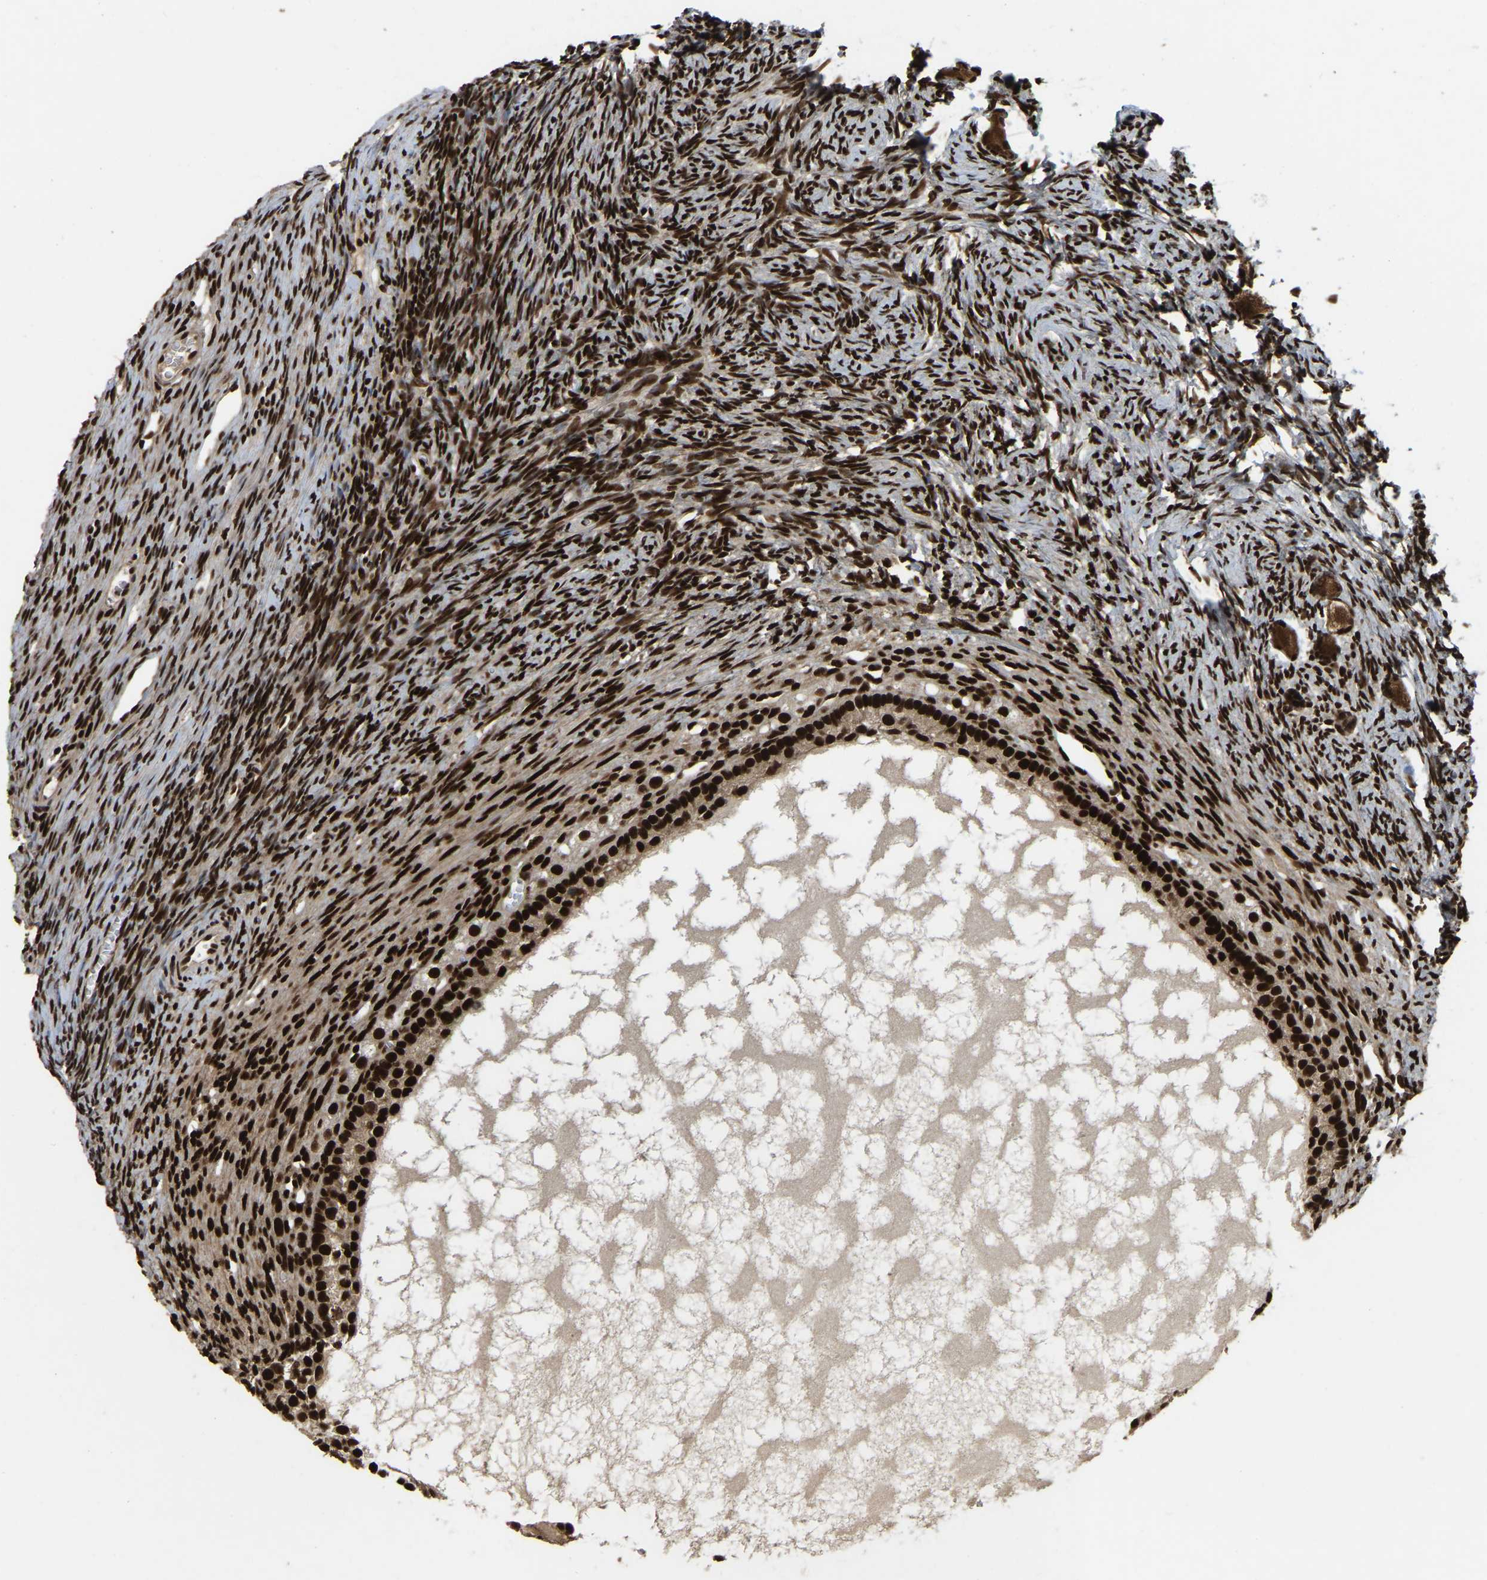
{"staining": {"intensity": "strong", "quantity": ">75%", "location": "cytoplasmic/membranous,nuclear"}, "tissue": "ovary", "cell_type": "Follicle cells", "image_type": "normal", "snomed": [{"axis": "morphology", "description": "Normal tissue, NOS"}, {"axis": "topography", "description": "Ovary"}], "caption": "This histopathology image displays unremarkable ovary stained with immunohistochemistry to label a protein in brown. The cytoplasmic/membranous,nuclear of follicle cells show strong positivity for the protein. Nuclei are counter-stained blue.", "gene": "TBL1XR1", "patient": {"sex": "female", "age": 27}}